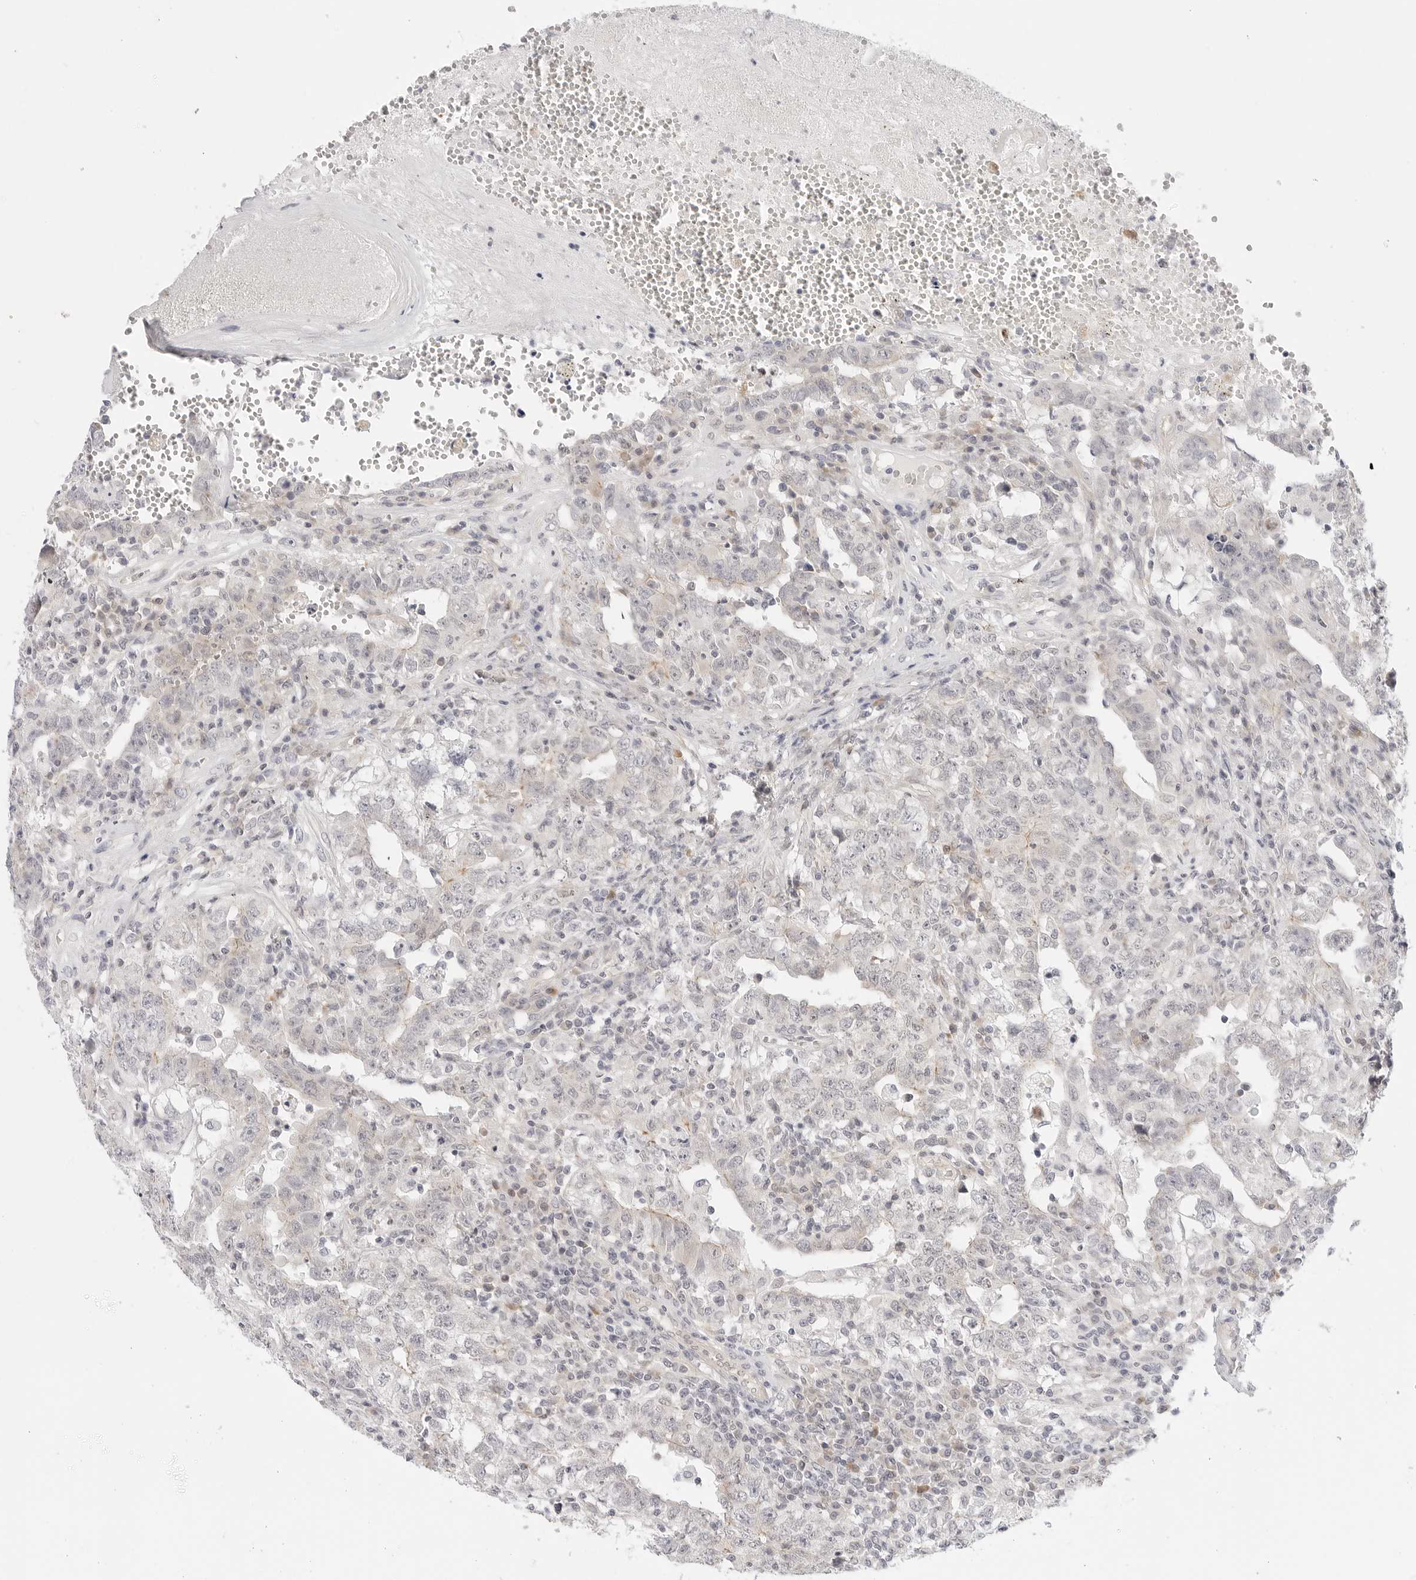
{"staining": {"intensity": "negative", "quantity": "none", "location": "none"}, "tissue": "testis cancer", "cell_type": "Tumor cells", "image_type": "cancer", "snomed": [{"axis": "morphology", "description": "Carcinoma, Embryonal, NOS"}, {"axis": "topography", "description": "Testis"}], "caption": "Human testis embryonal carcinoma stained for a protein using immunohistochemistry shows no staining in tumor cells.", "gene": "TCP1", "patient": {"sex": "male", "age": 26}}